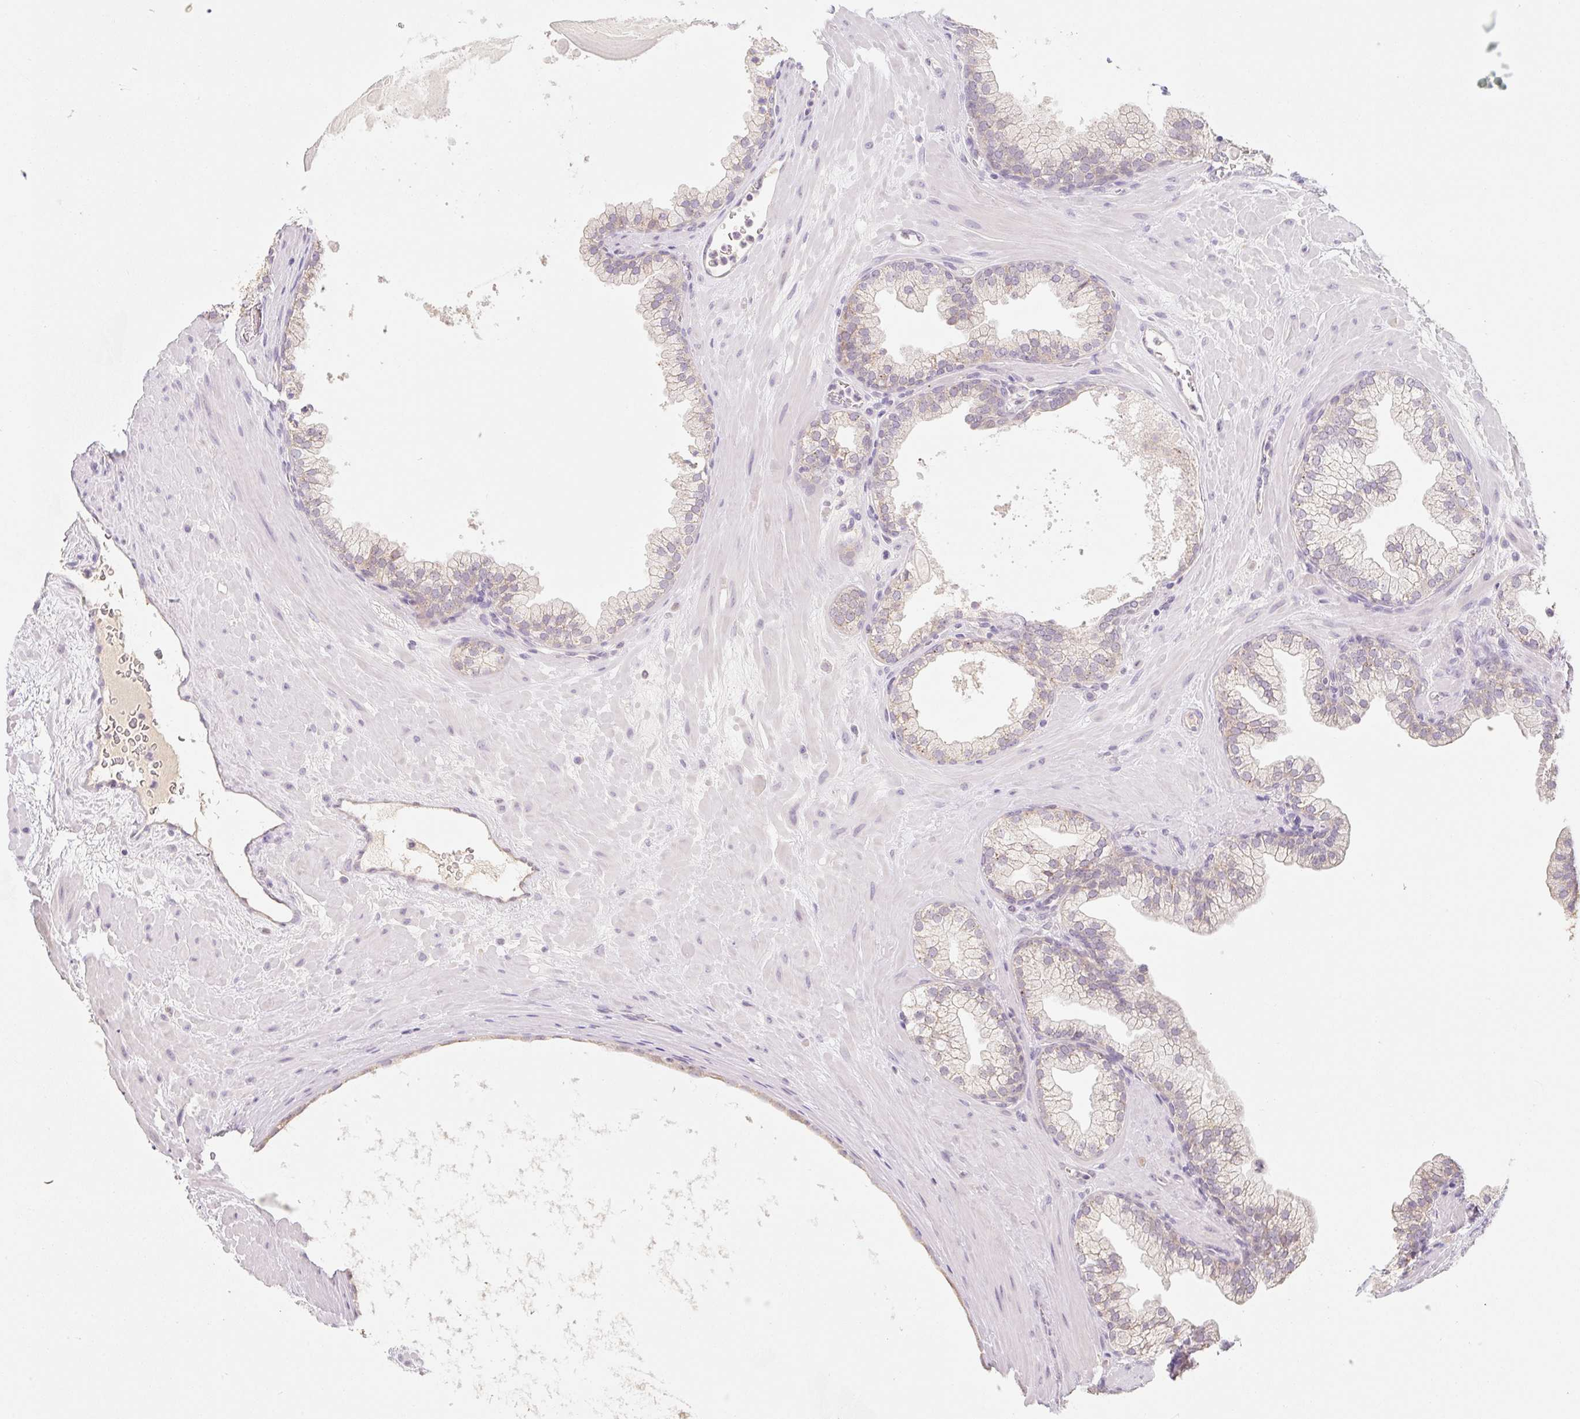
{"staining": {"intensity": "negative", "quantity": "none", "location": "none"}, "tissue": "prostate", "cell_type": "Glandular cells", "image_type": "normal", "snomed": [{"axis": "morphology", "description": "Normal tissue, NOS"}, {"axis": "topography", "description": "Prostate"}, {"axis": "topography", "description": "Peripheral nerve tissue"}], "caption": "Immunohistochemistry micrograph of benign human prostate stained for a protein (brown), which shows no expression in glandular cells. (Stains: DAB (3,3'-diaminobenzidine) immunohistochemistry (IHC) with hematoxylin counter stain, Microscopy: brightfield microscopy at high magnification).", "gene": "MIA2", "patient": {"sex": "male", "age": 61}}